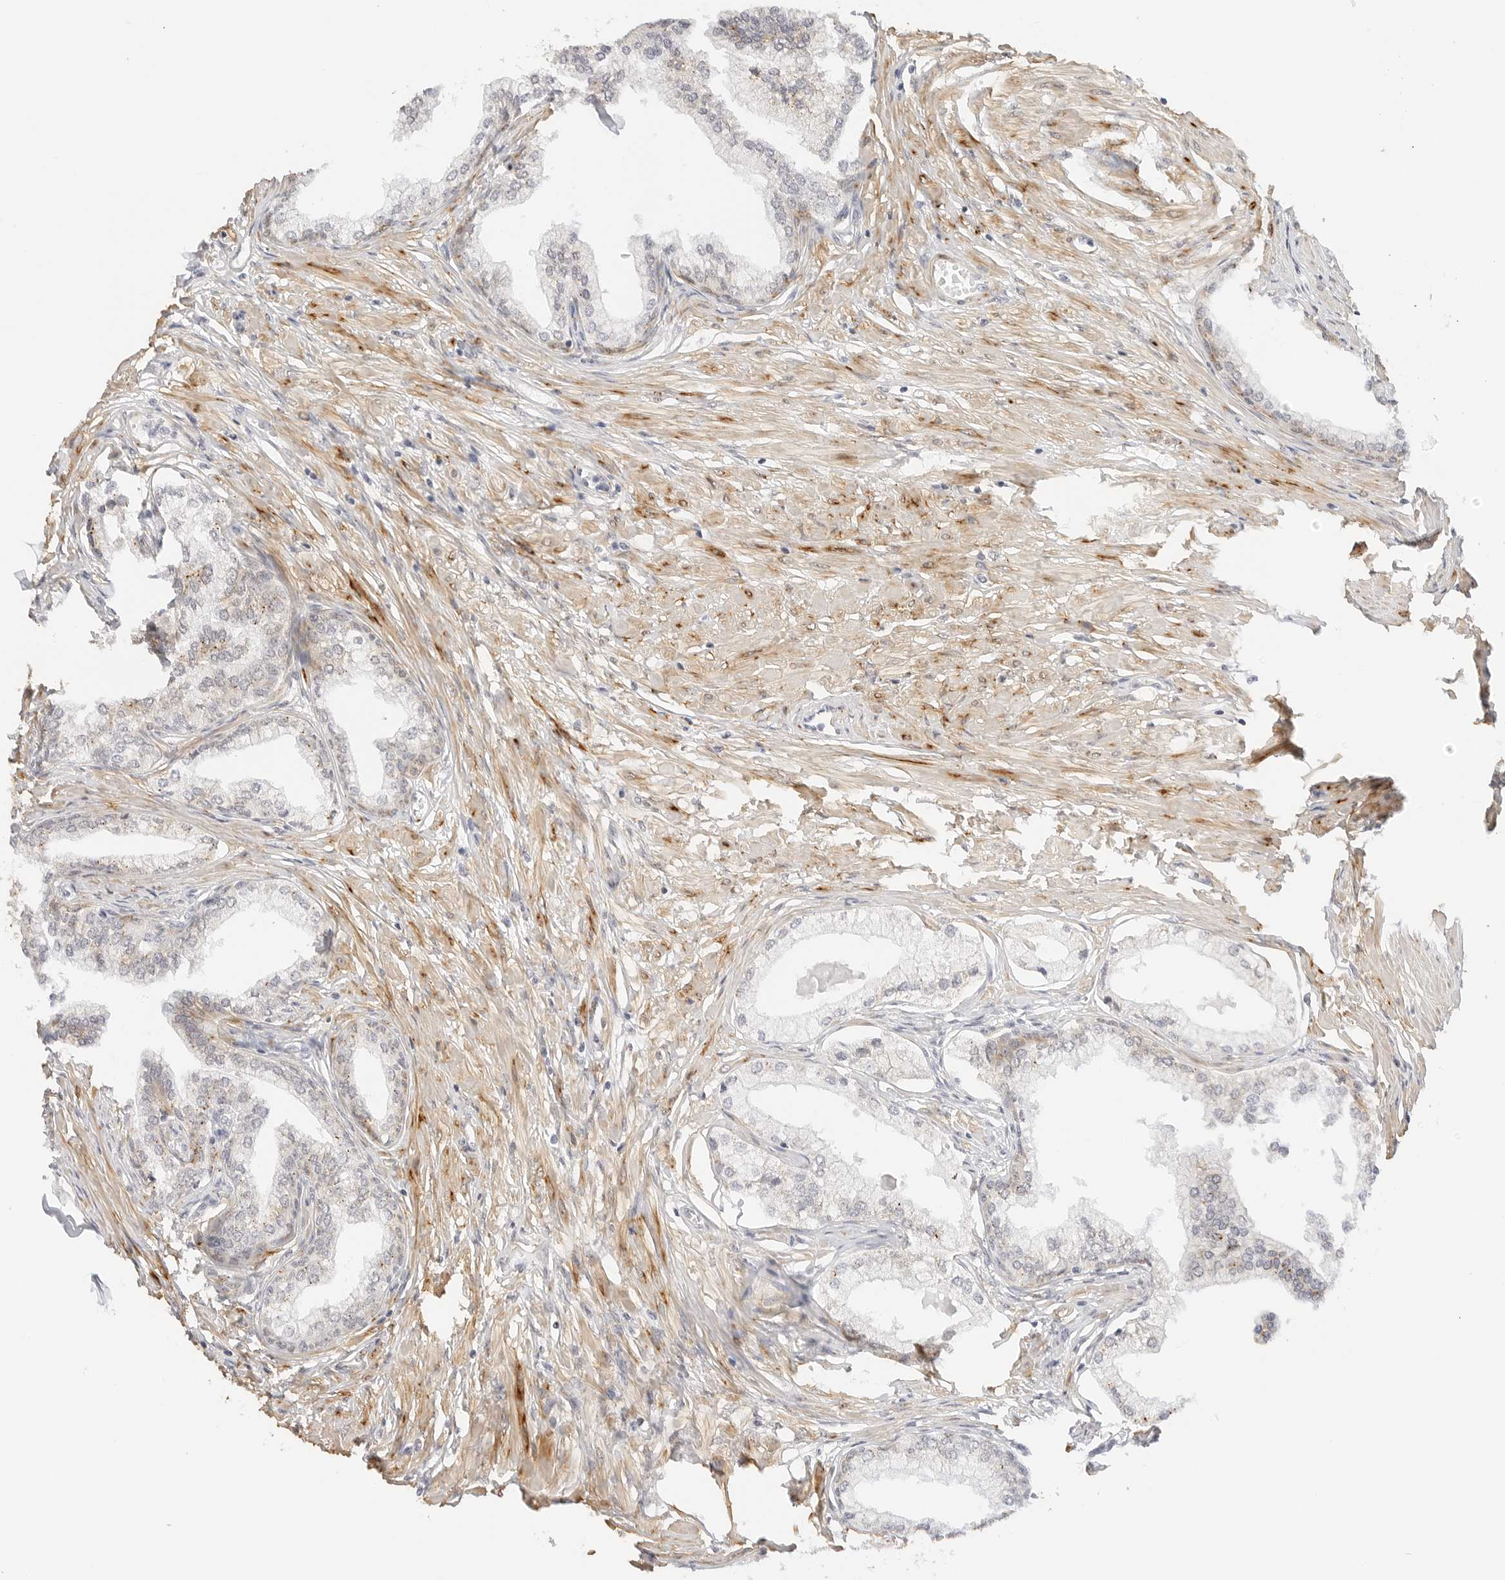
{"staining": {"intensity": "moderate", "quantity": "<25%", "location": "cytoplasmic/membranous"}, "tissue": "prostate", "cell_type": "Glandular cells", "image_type": "normal", "snomed": [{"axis": "morphology", "description": "Normal tissue, NOS"}, {"axis": "morphology", "description": "Urothelial carcinoma, Low grade"}, {"axis": "topography", "description": "Urinary bladder"}, {"axis": "topography", "description": "Prostate"}], "caption": "Immunohistochemistry (IHC) photomicrograph of unremarkable prostate stained for a protein (brown), which exhibits low levels of moderate cytoplasmic/membranous expression in about <25% of glandular cells.", "gene": "PCDH19", "patient": {"sex": "male", "age": 60}}